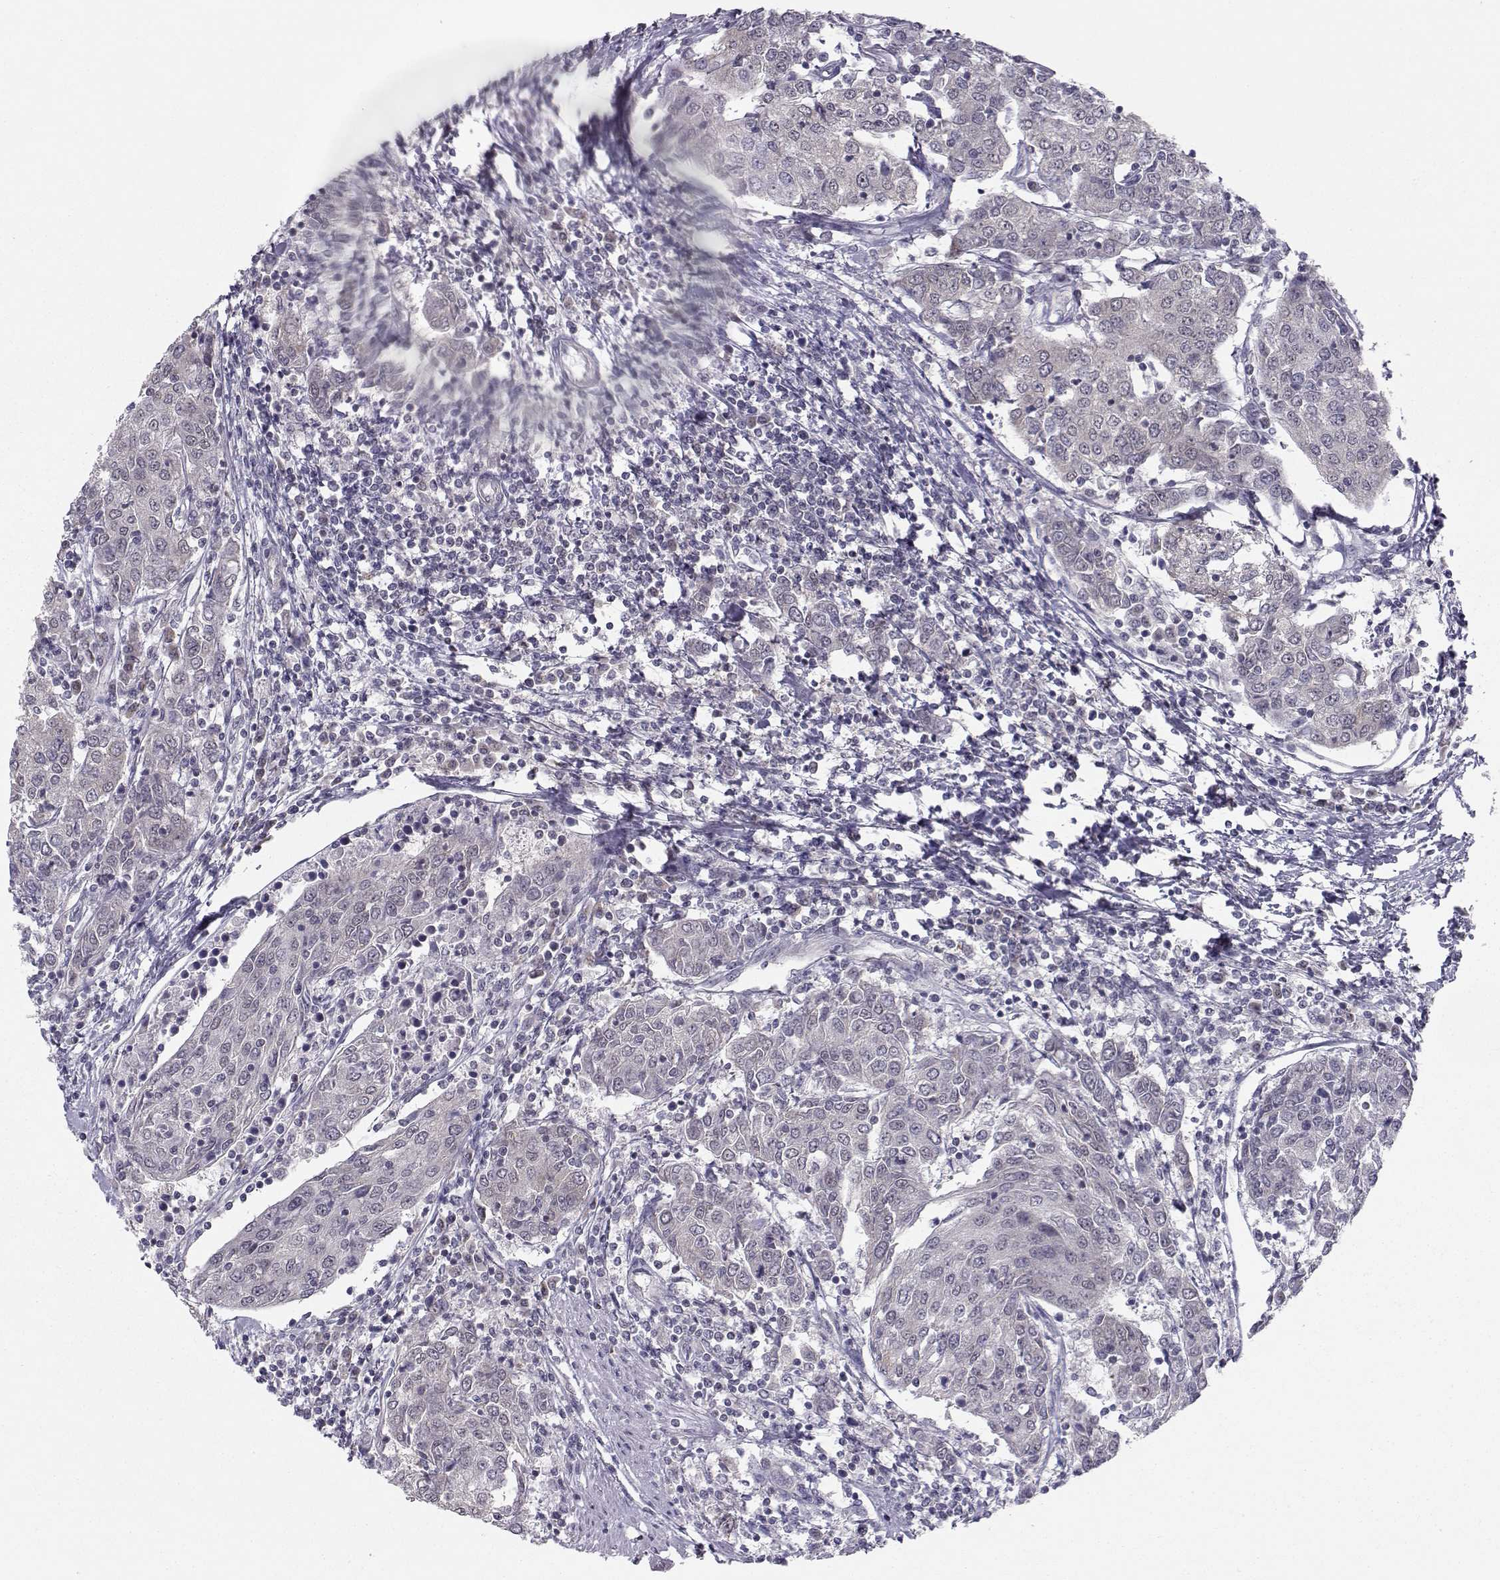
{"staining": {"intensity": "negative", "quantity": "none", "location": "none"}, "tissue": "urothelial cancer", "cell_type": "Tumor cells", "image_type": "cancer", "snomed": [{"axis": "morphology", "description": "Urothelial carcinoma, High grade"}, {"axis": "topography", "description": "Urinary bladder"}], "caption": "Tumor cells are negative for protein expression in human urothelial cancer.", "gene": "KIF13B", "patient": {"sex": "female", "age": 85}}